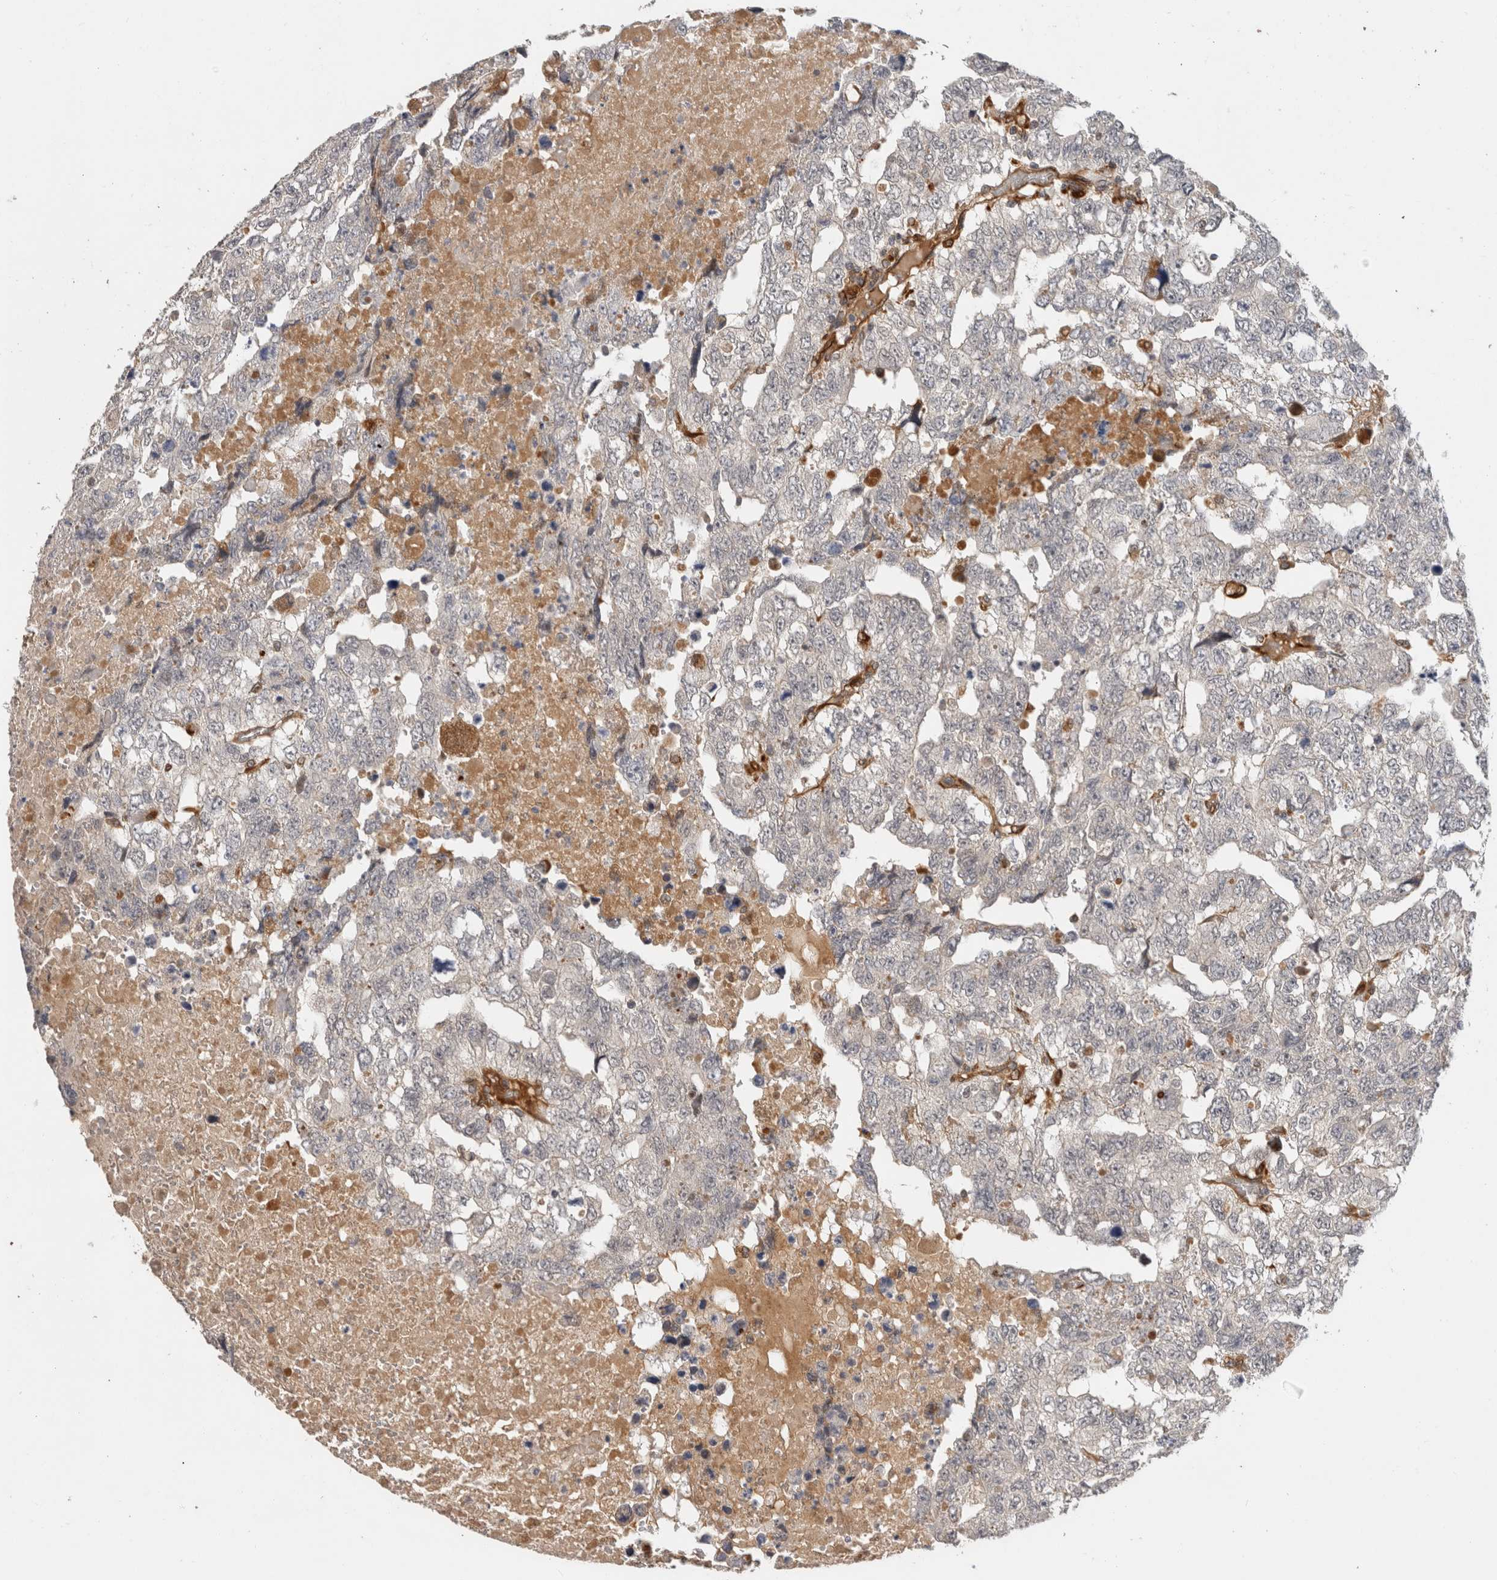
{"staining": {"intensity": "negative", "quantity": "none", "location": "none"}, "tissue": "testis cancer", "cell_type": "Tumor cells", "image_type": "cancer", "snomed": [{"axis": "morphology", "description": "Carcinoma, Embryonal, NOS"}, {"axis": "topography", "description": "Testis"}], "caption": "A high-resolution histopathology image shows immunohistochemistry staining of testis cancer (embryonal carcinoma), which reveals no significant positivity in tumor cells. (Immunohistochemistry, brightfield microscopy, high magnification).", "gene": "APOL2", "patient": {"sex": "male", "age": 36}}